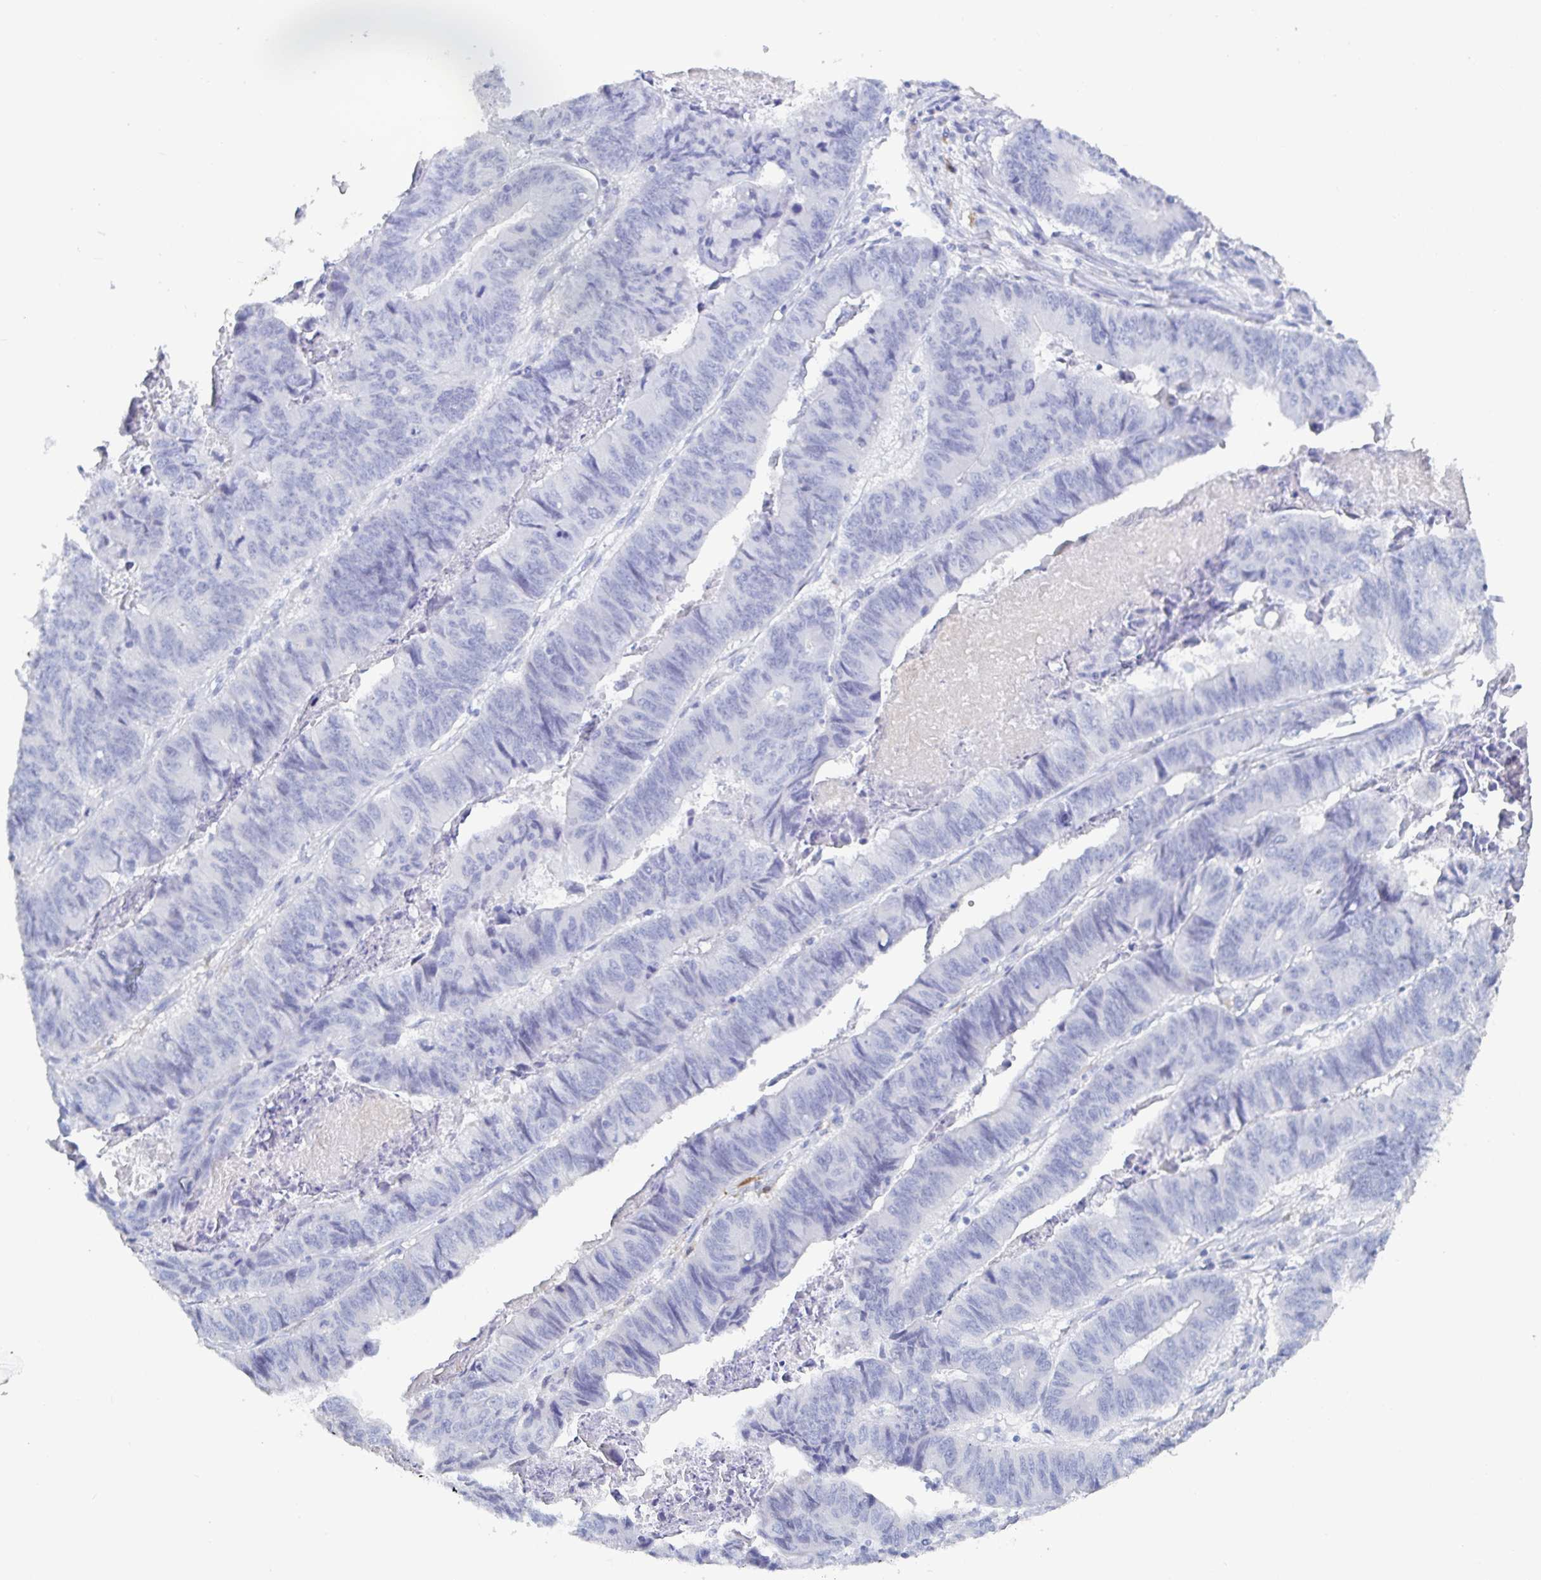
{"staining": {"intensity": "negative", "quantity": "none", "location": "none"}, "tissue": "stomach cancer", "cell_type": "Tumor cells", "image_type": "cancer", "snomed": [{"axis": "morphology", "description": "Adenocarcinoma, NOS"}, {"axis": "topography", "description": "Stomach, lower"}], "caption": "The micrograph shows no significant staining in tumor cells of adenocarcinoma (stomach).", "gene": "OR2A4", "patient": {"sex": "male", "age": 77}}